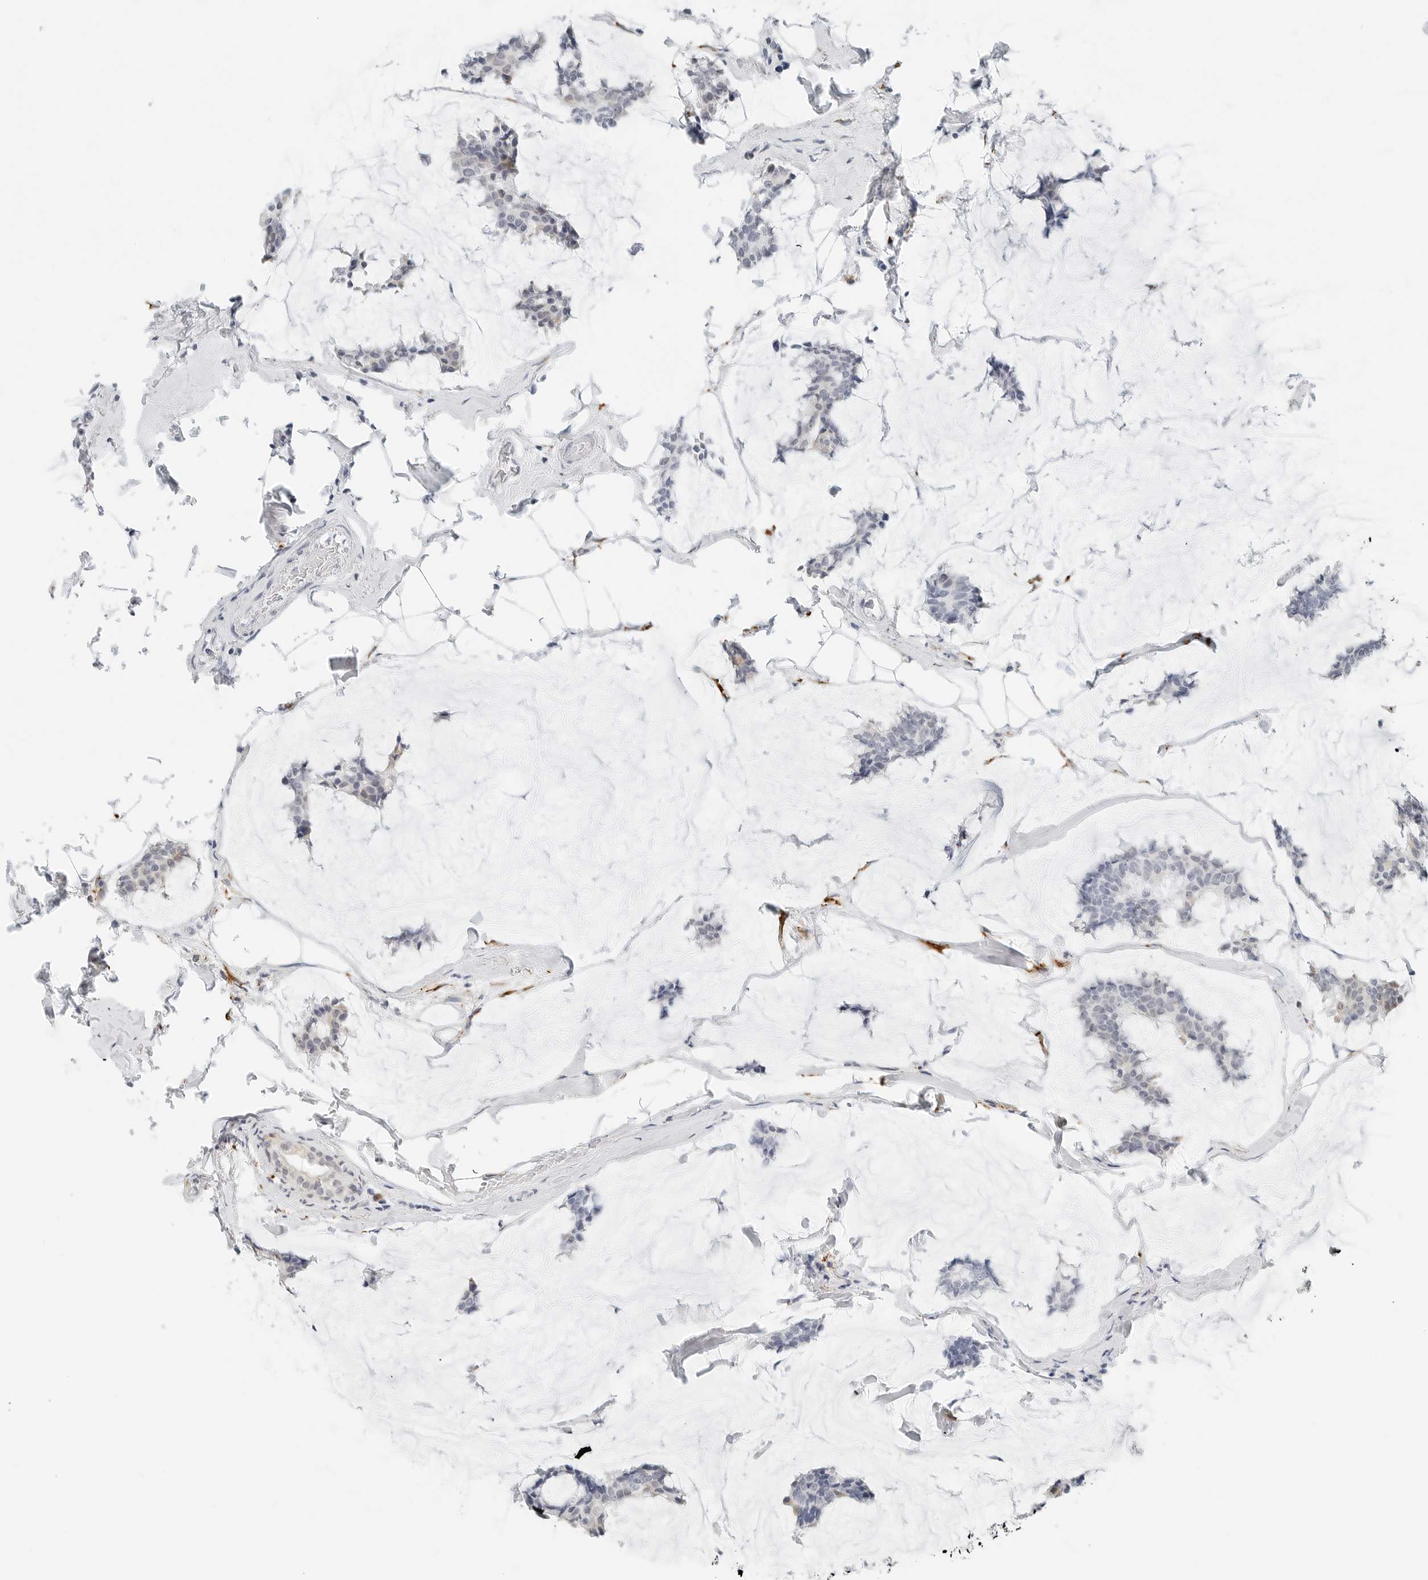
{"staining": {"intensity": "negative", "quantity": "none", "location": "none"}, "tissue": "breast cancer", "cell_type": "Tumor cells", "image_type": "cancer", "snomed": [{"axis": "morphology", "description": "Duct carcinoma"}, {"axis": "topography", "description": "Breast"}], "caption": "Intraductal carcinoma (breast) was stained to show a protein in brown. There is no significant expression in tumor cells. The staining was performed using DAB (3,3'-diaminobenzidine) to visualize the protein expression in brown, while the nuclei were stained in blue with hematoxylin (Magnification: 20x).", "gene": "P4HA2", "patient": {"sex": "female", "age": 93}}